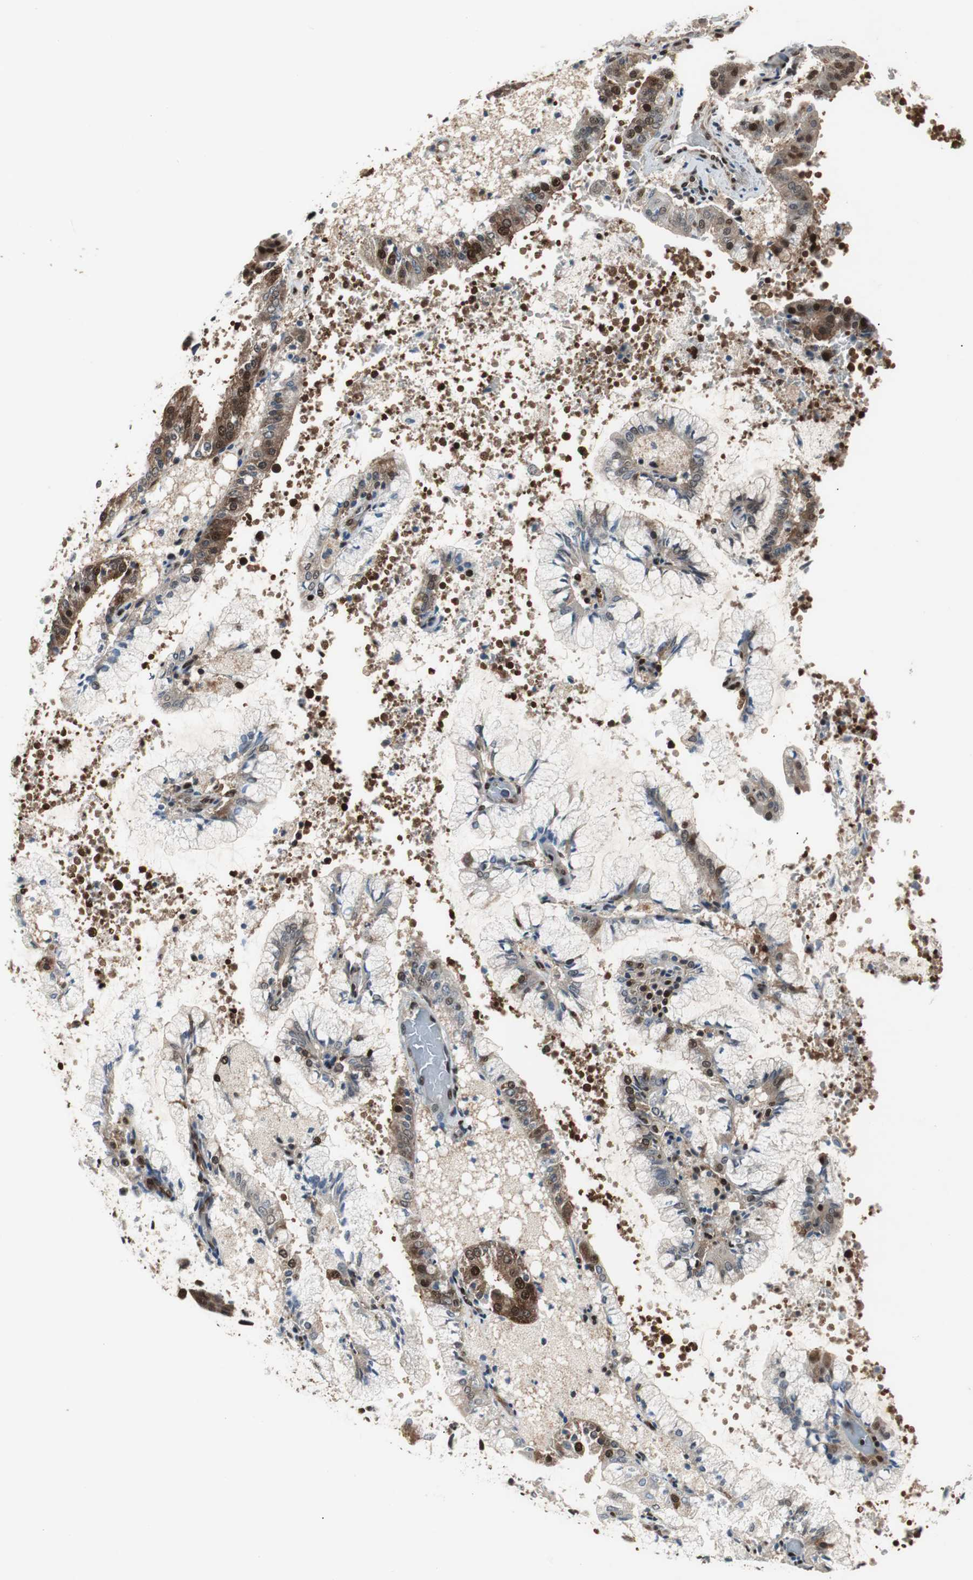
{"staining": {"intensity": "strong", "quantity": "25%-75%", "location": "cytoplasmic/membranous,nuclear"}, "tissue": "endometrial cancer", "cell_type": "Tumor cells", "image_type": "cancer", "snomed": [{"axis": "morphology", "description": "Adenocarcinoma, NOS"}, {"axis": "topography", "description": "Endometrium"}], "caption": "A brown stain labels strong cytoplasmic/membranous and nuclear staining of a protein in endometrial cancer (adenocarcinoma) tumor cells. The protein of interest is shown in brown color, while the nuclei are stained blue.", "gene": "ACLY", "patient": {"sex": "female", "age": 63}}